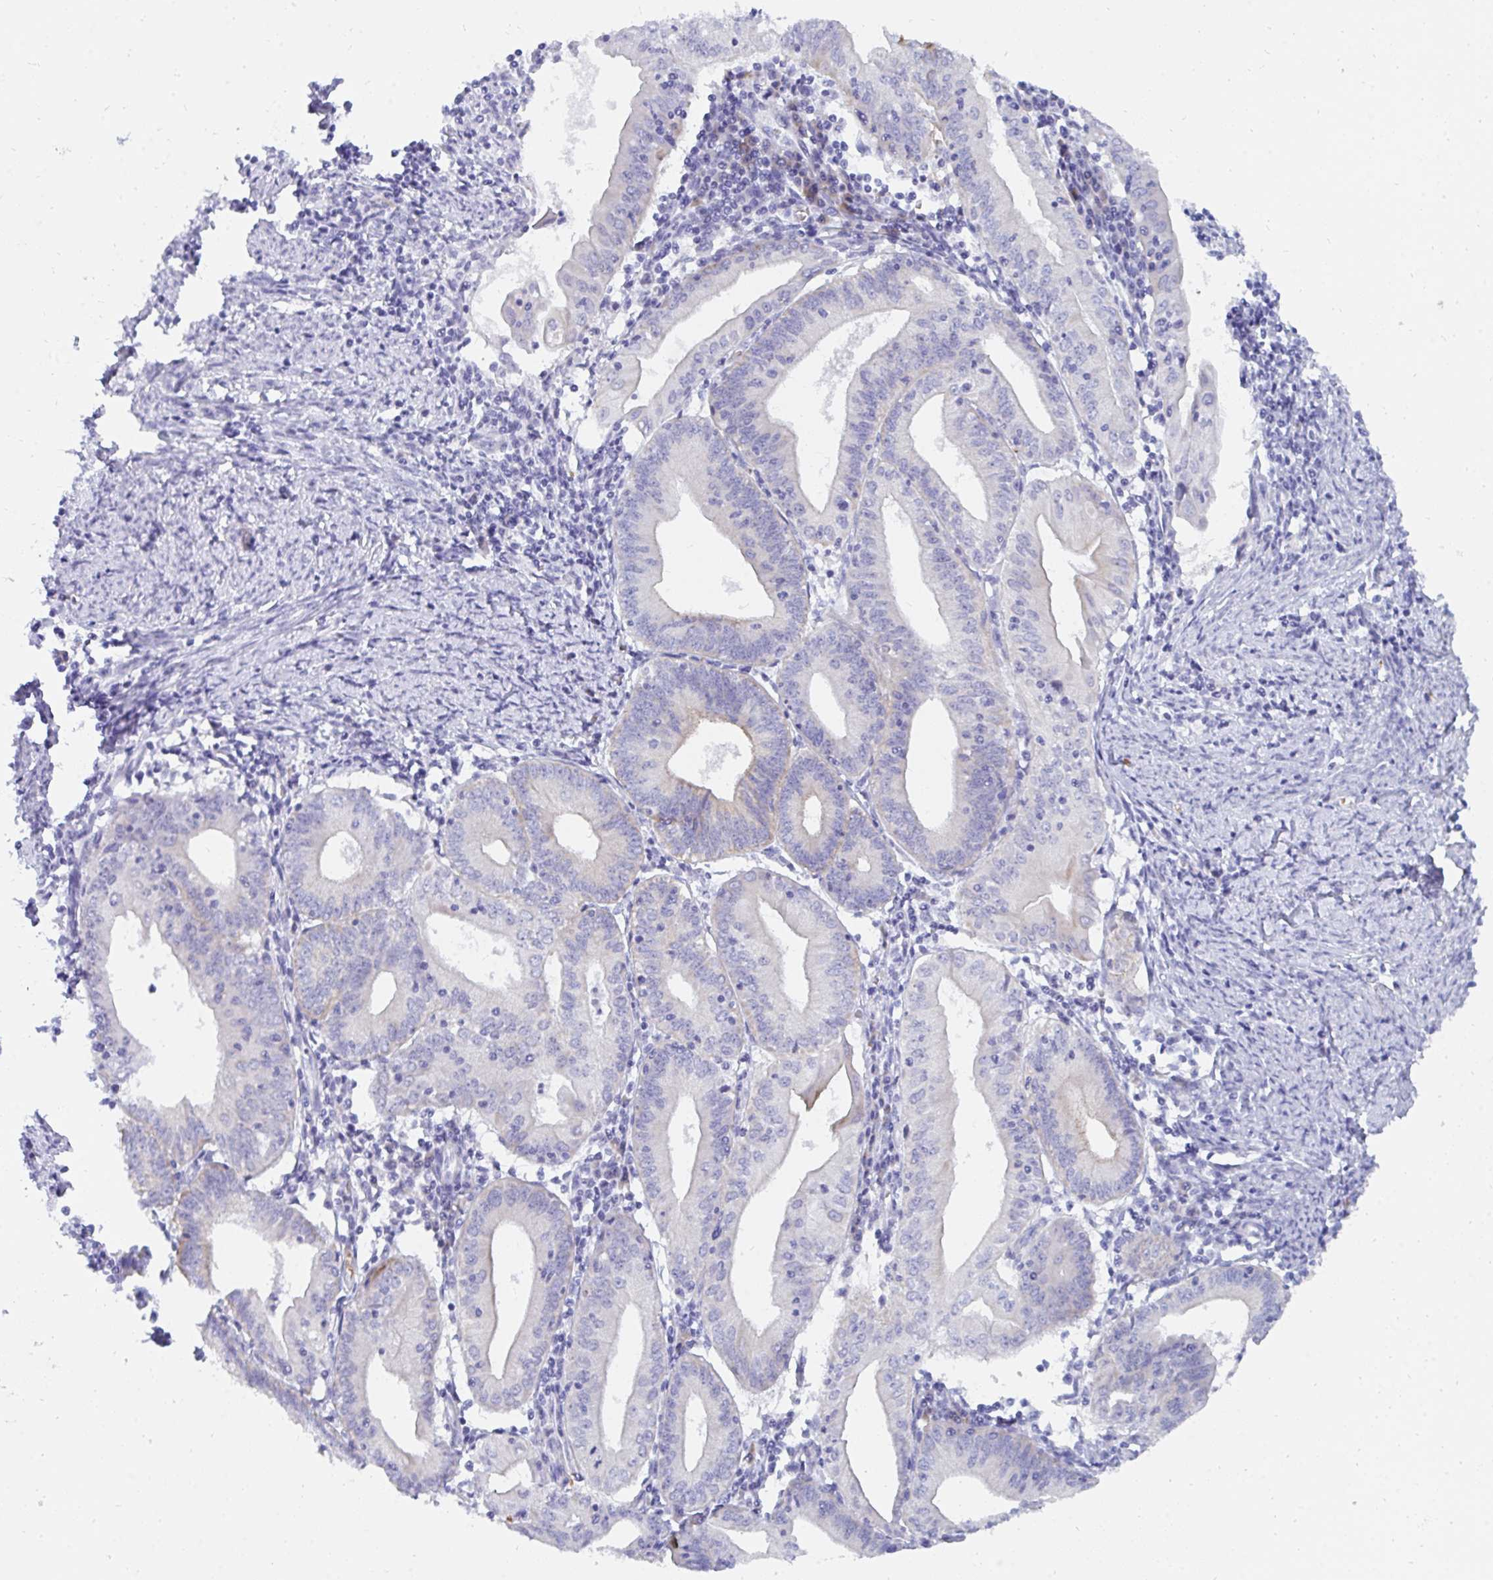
{"staining": {"intensity": "moderate", "quantity": "<25%", "location": "cytoplasmic/membranous"}, "tissue": "endometrial cancer", "cell_type": "Tumor cells", "image_type": "cancer", "snomed": [{"axis": "morphology", "description": "Adenocarcinoma, NOS"}, {"axis": "topography", "description": "Endometrium"}], "caption": "High-magnification brightfield microscopy of adenocarcinoma (endometrial) stained with DAB (3,3'-diaminobenzidine) (brown) and counterstained with hematoxylin (blue). tumor cells exhibit moderate cytoplasmic/membranous staining is identified in about<25% of cells. The staining was performed using DAB to visualize the protein expression in brown, while the nuclei were stained in blue with hematoxylin (Magnification: 20x).", "gene": "MROH2B", "patient": {"sex": "female", "age": 60}}